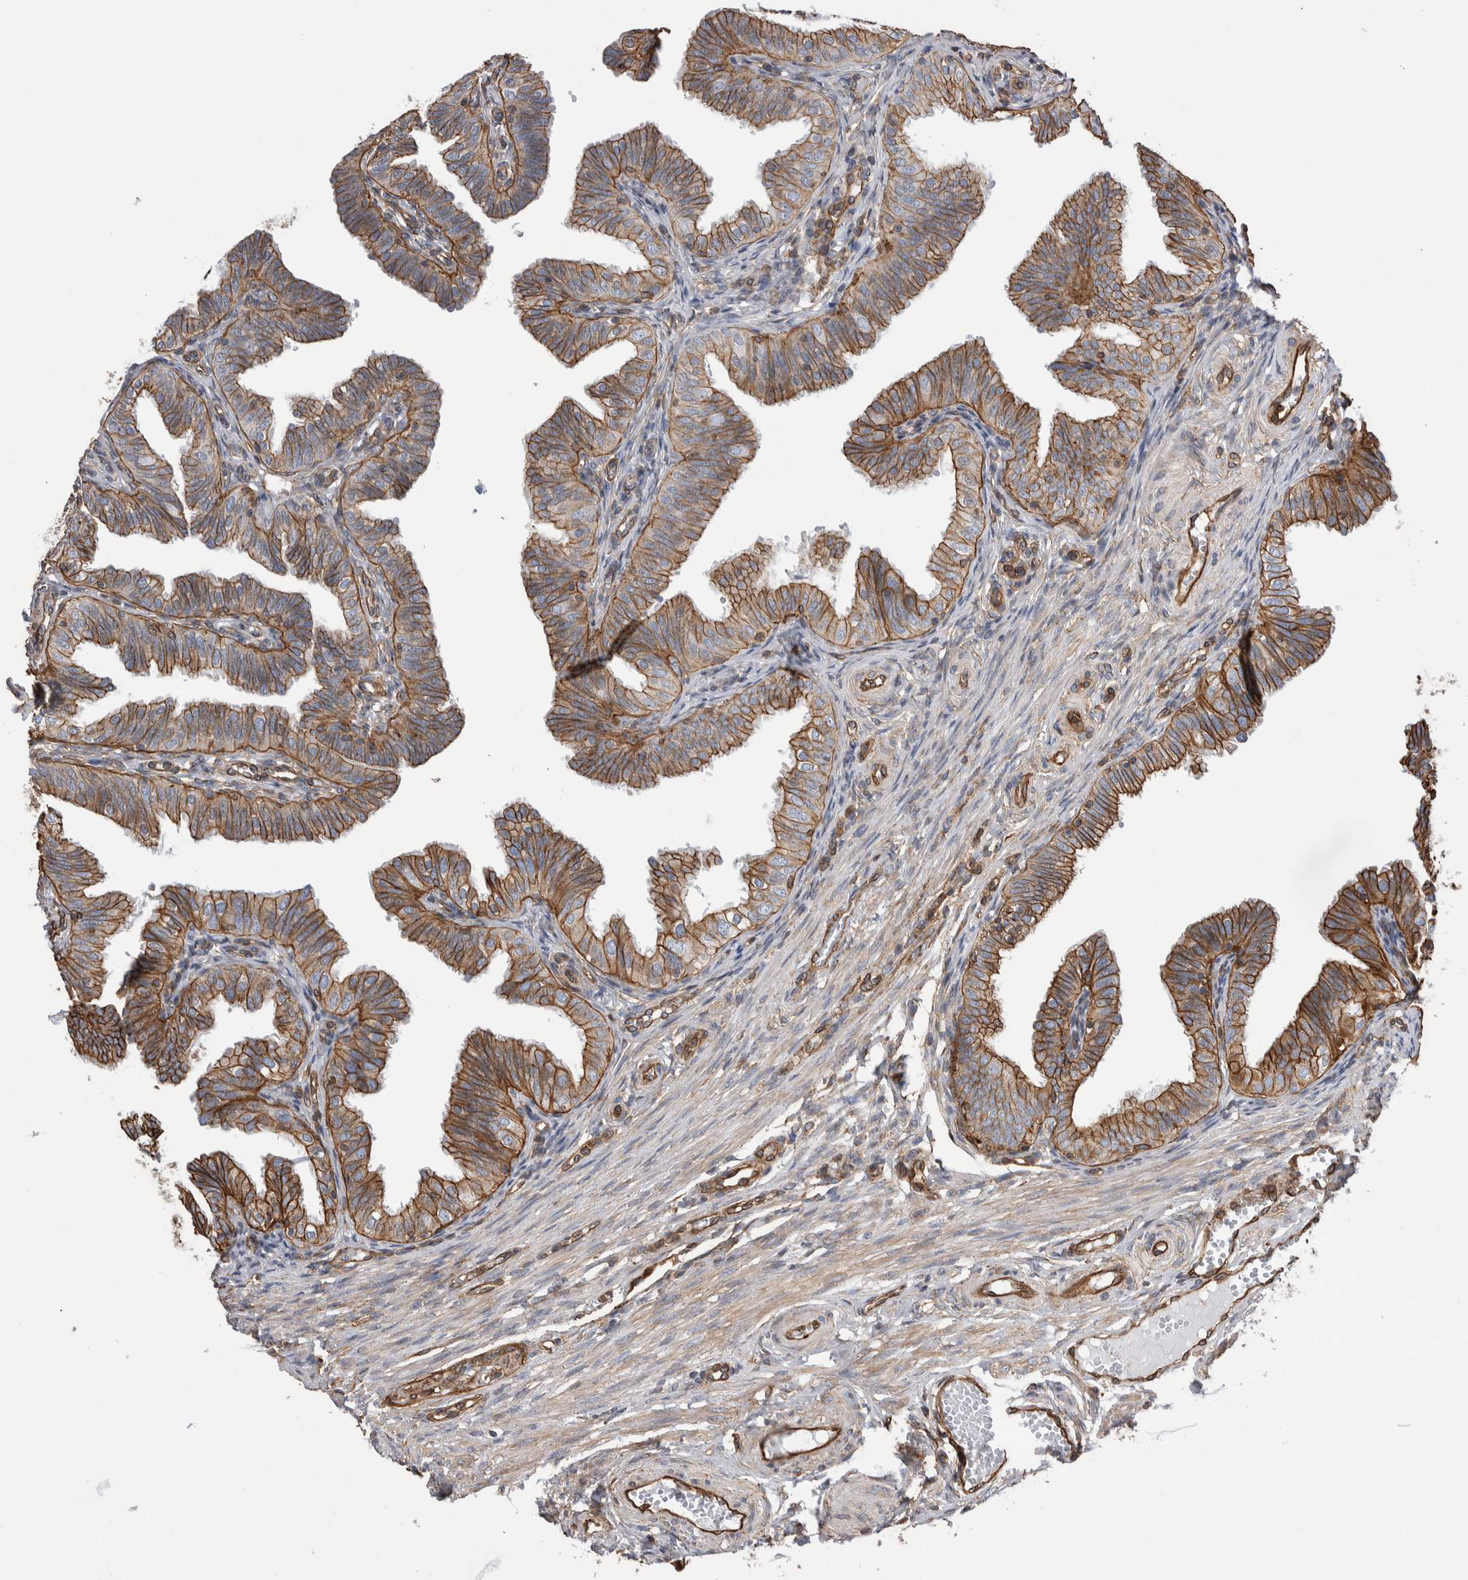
{"staining": {"intensity": "moderate", "quantity": ">75%", "location": "cytoplasmic/membranous"}, "tissue": "fallopian tube", "cell_type": "Glandular cells", "image_type": "normal", "snomed": [{"axis": "morphology", "description": "Normal tissue, NOS"}, {"axis": "topography", "description": "Fallopian tube"}], "caption": "Protein analysis of benign fallopian tube demonstrates moderate cytoplasmic/membranous expression in approximately >75% of glandular cells. The staining was performed using DAB to visualize the protein expression in brown, while the nuclei were stained in blue with hematoxylin (Magnification: 20x).", "gene": "KIF12", "patient": {"sex": "female", "age": 35}}